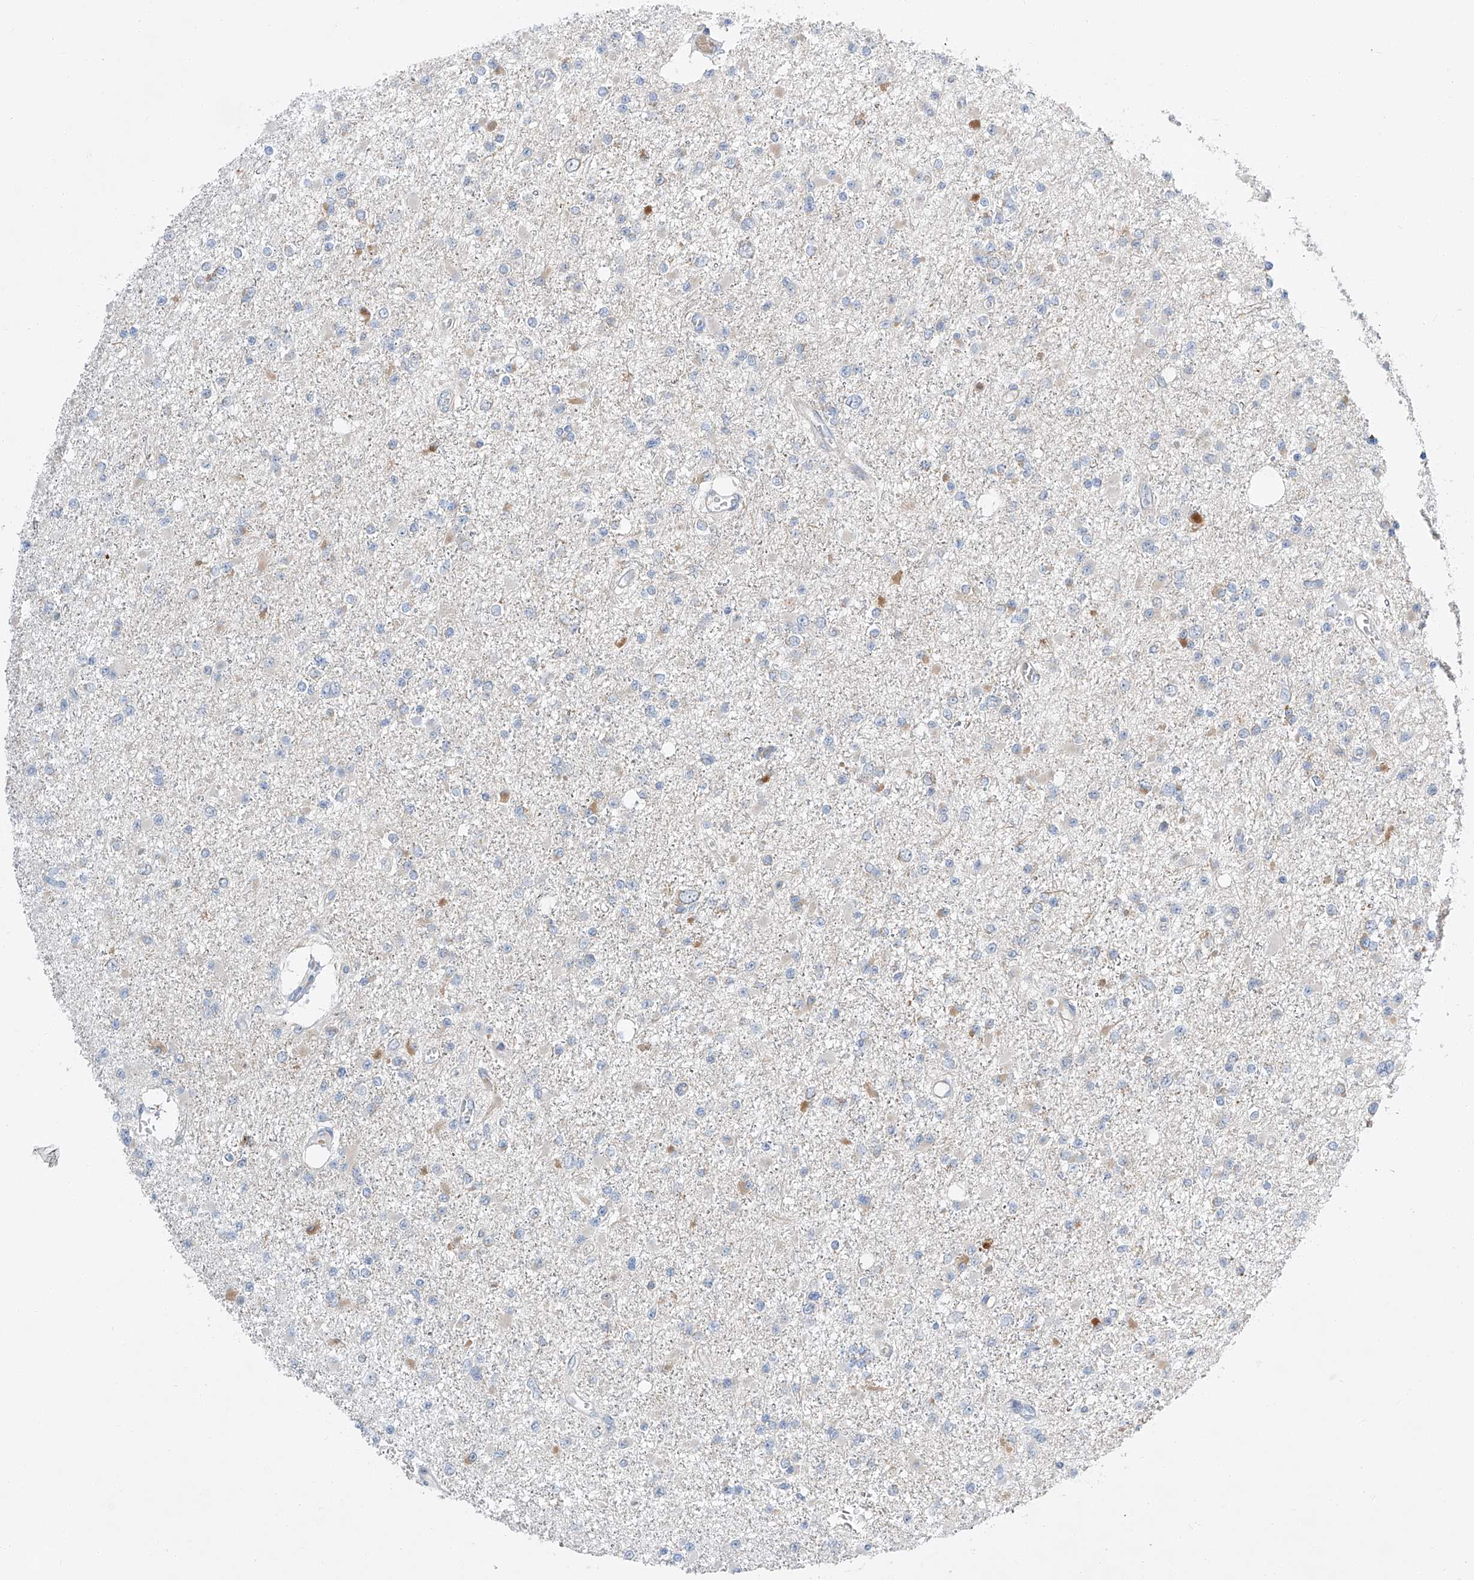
{"staining": {"intensity": "negative", "quantity": "none", "location": "none"}, "tissue": "glioma", "cell_type": "Tumor cells", "image_type": "cancer", "snomed": [{"axis": "morphology", "description": "Glioma, malignant, Low grade"}, {"axis": "topography", "description": "Brain"}], "caption": "This is an immunohistochemistry (IHC) micrograph of glioma. There is no staining in tumor cells.", "gene": "CLDND1", "patient": {"sex": "female", "age": 22}}